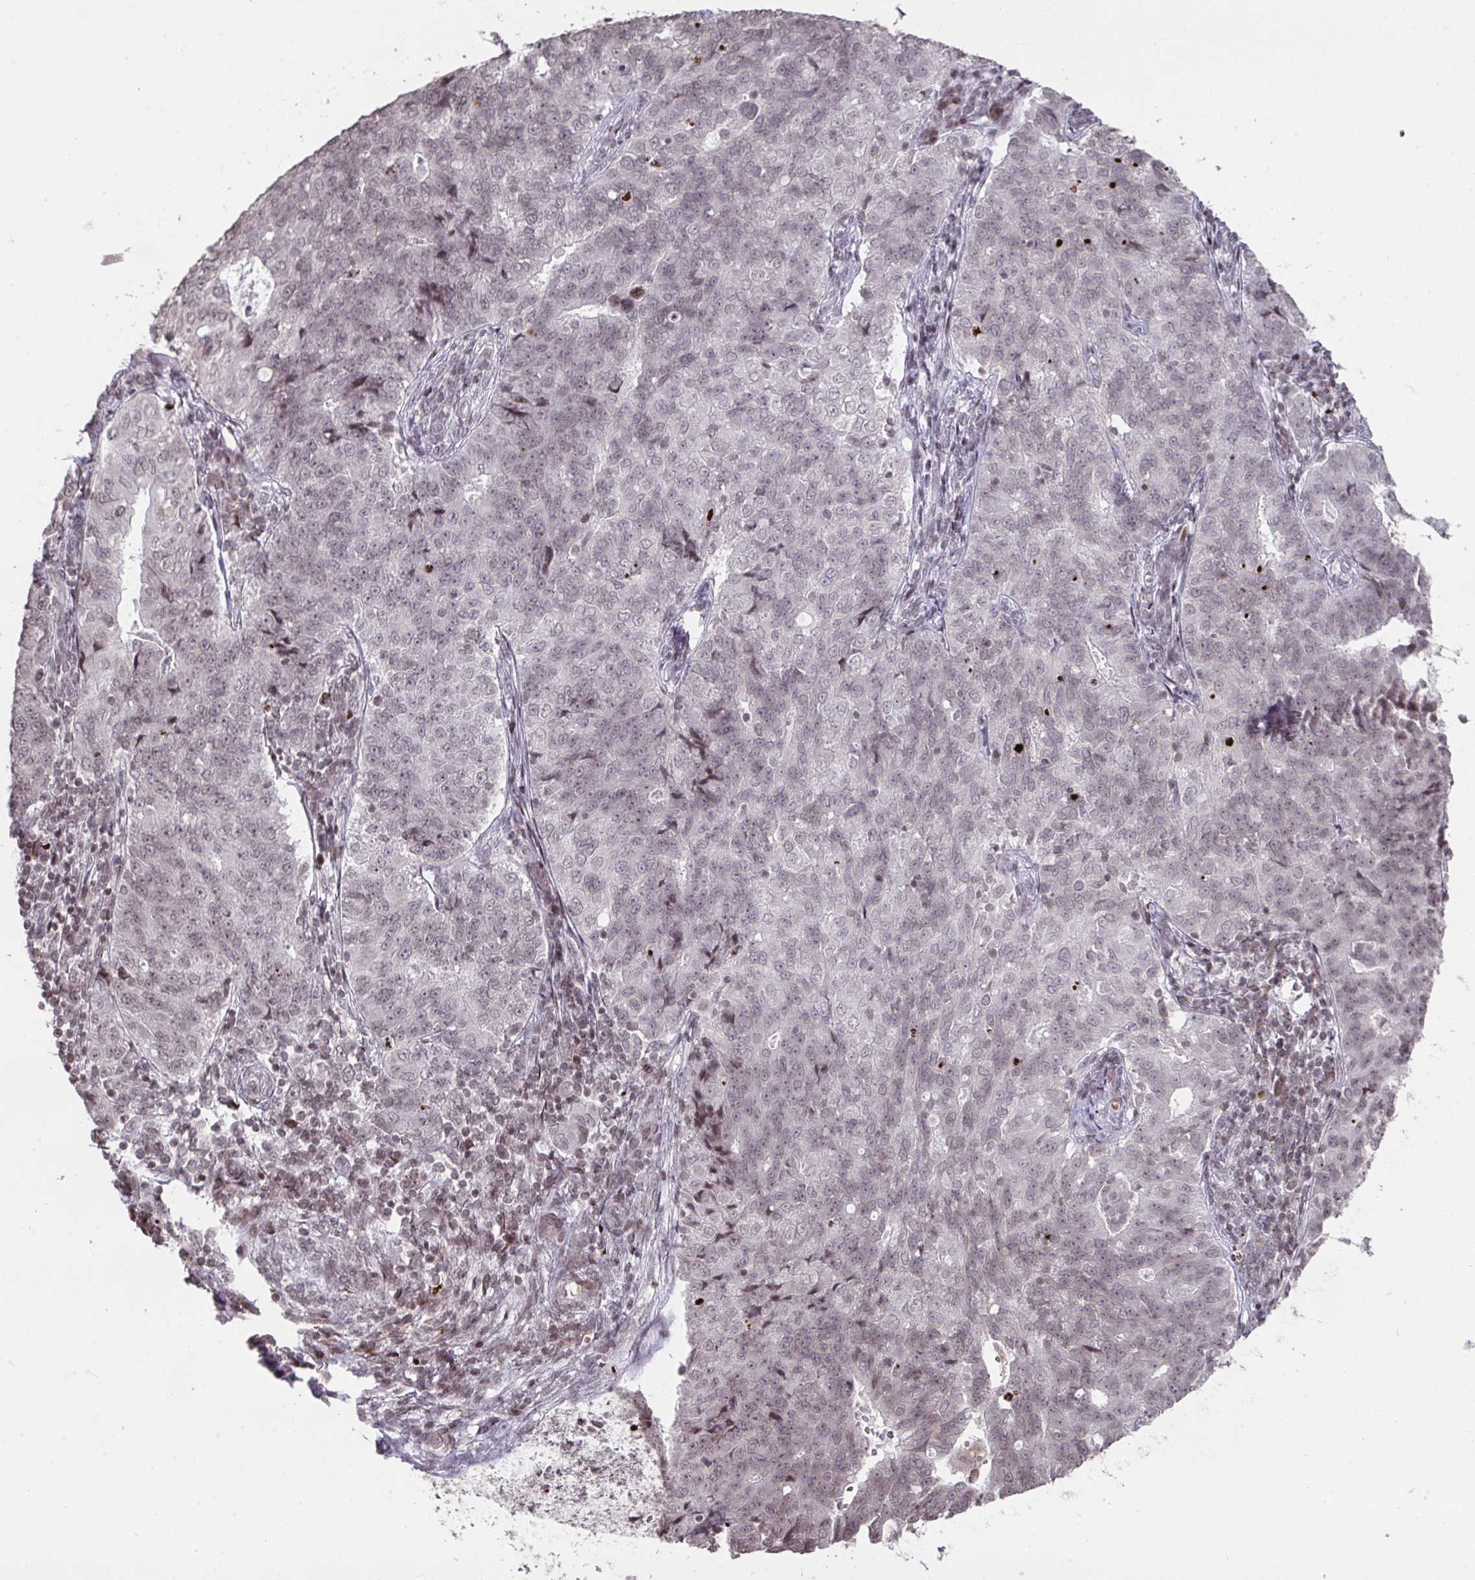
{"staining": {"intensity": "negative", "quantity": "none", "location": "none"}, "tissue": "endometrial cancer", "cell_type": "Tumor cells", "image_type": "cancer", "snomed": [{"axis": "morphology", "description": "Adenocarcinoma, NOS"}, {"axis": "topography", "description": "Endometrium"}], "caption": "Tumor cells are negative for brown protein staining in endometrial cancer (adenocarcinoma). (Immunohistochemistry, brightfield microscopy, high magnification).", "gene": "NIP7", "patient": {"sex": "female", "age": 43}}